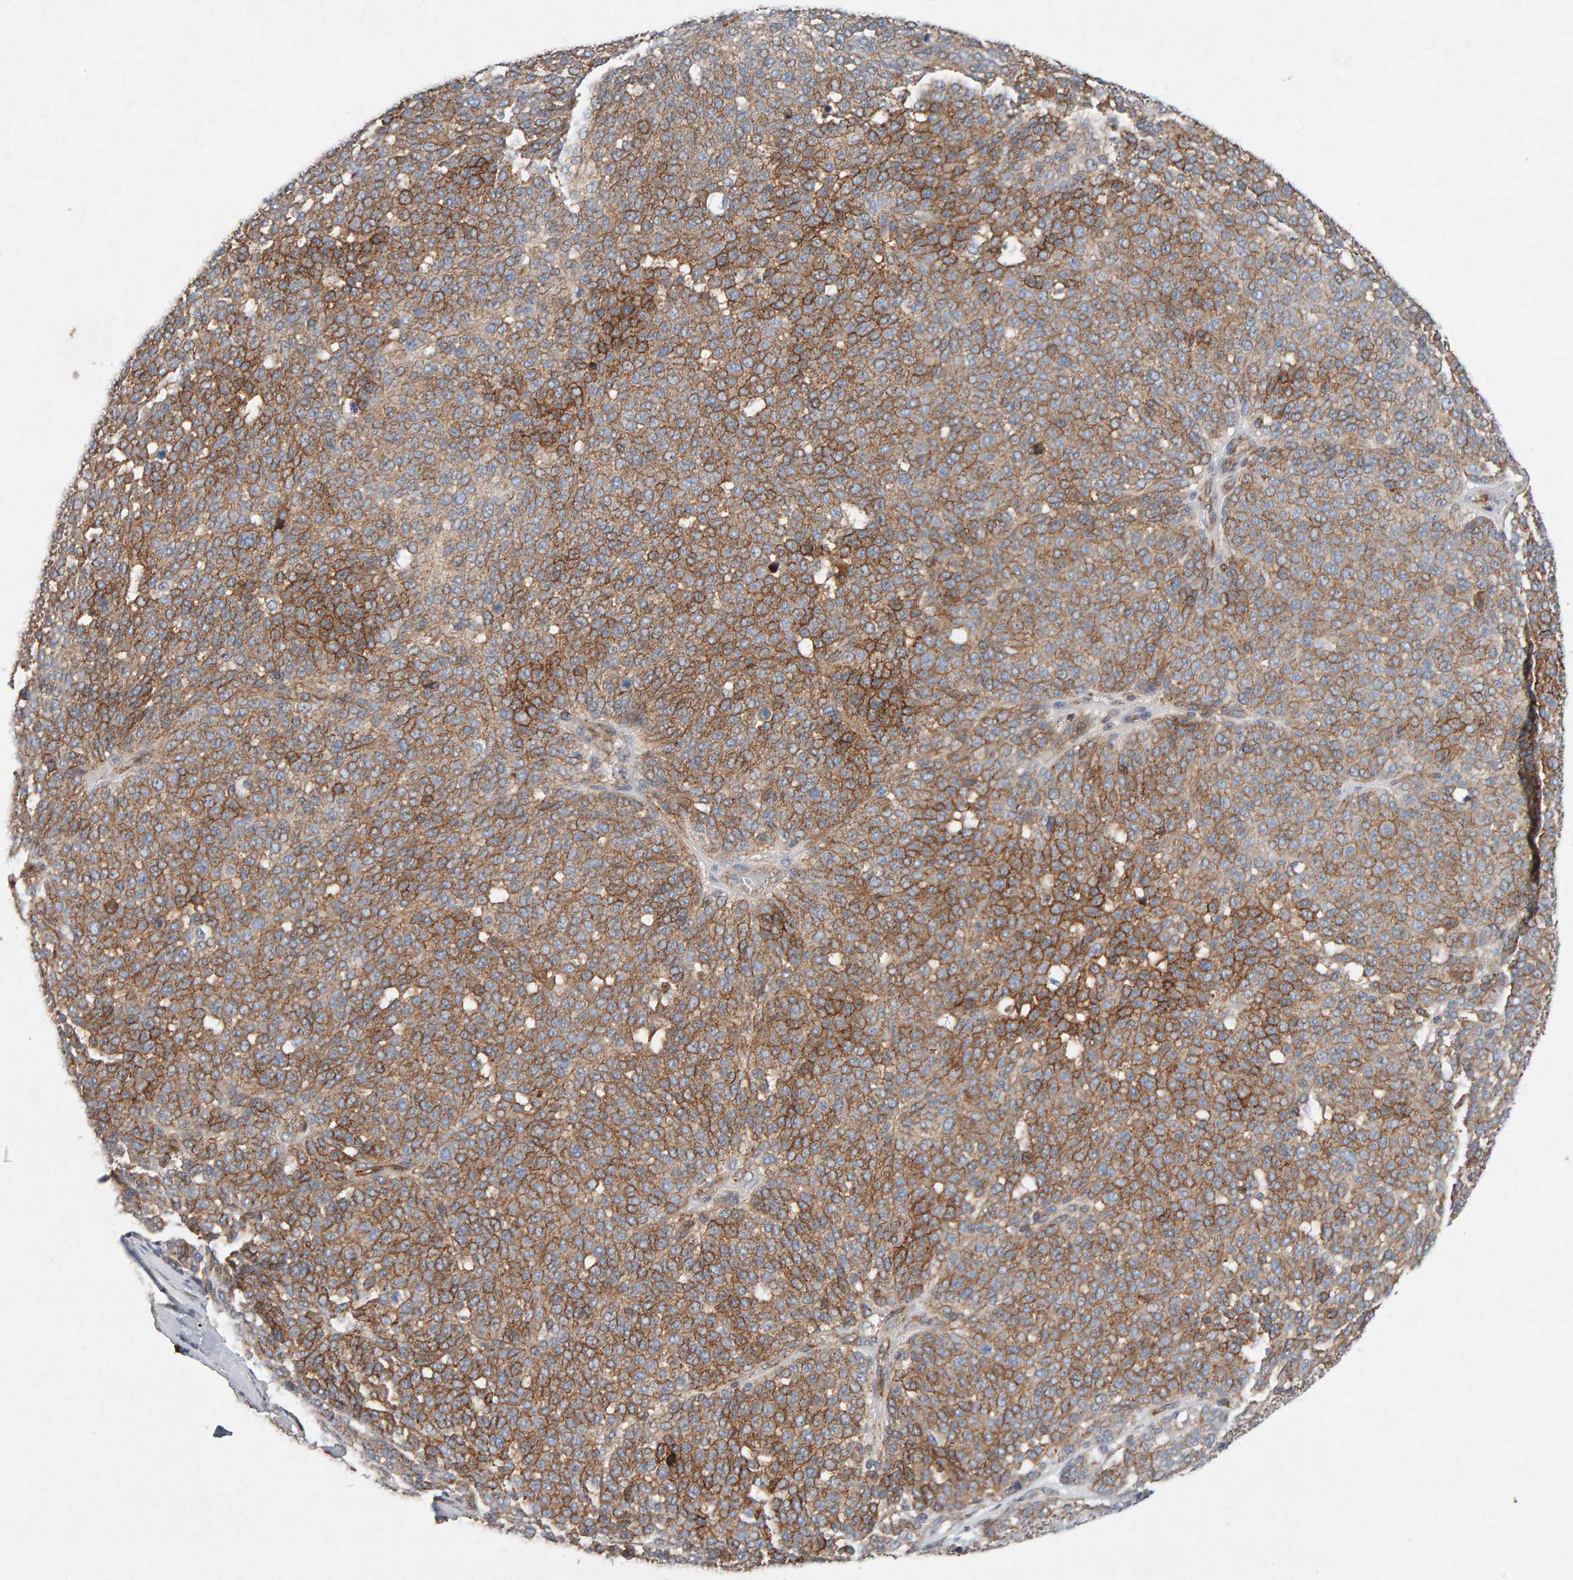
{"staining": {"intensity": "moderate", "quantity": "25%-75%", "location": "cytoplasmic/membranous"}, "tissue": "melanoma", "cell_type": "Tumor cells", "image_type": "cancer", "snomed": [{"axis": "morphology", "description": "Malignant melanoma, NOS"}, {"axis": "topography", "description": "Skin"}], "caption": "Brown immunohistochemical staining in malignant melanoma shows moderate cytoplasmic/membranous expression in approximately 25%-75% of tumor cells.", "gene": "PTPRM", "patient": {"sex": "male", "age": 59}}